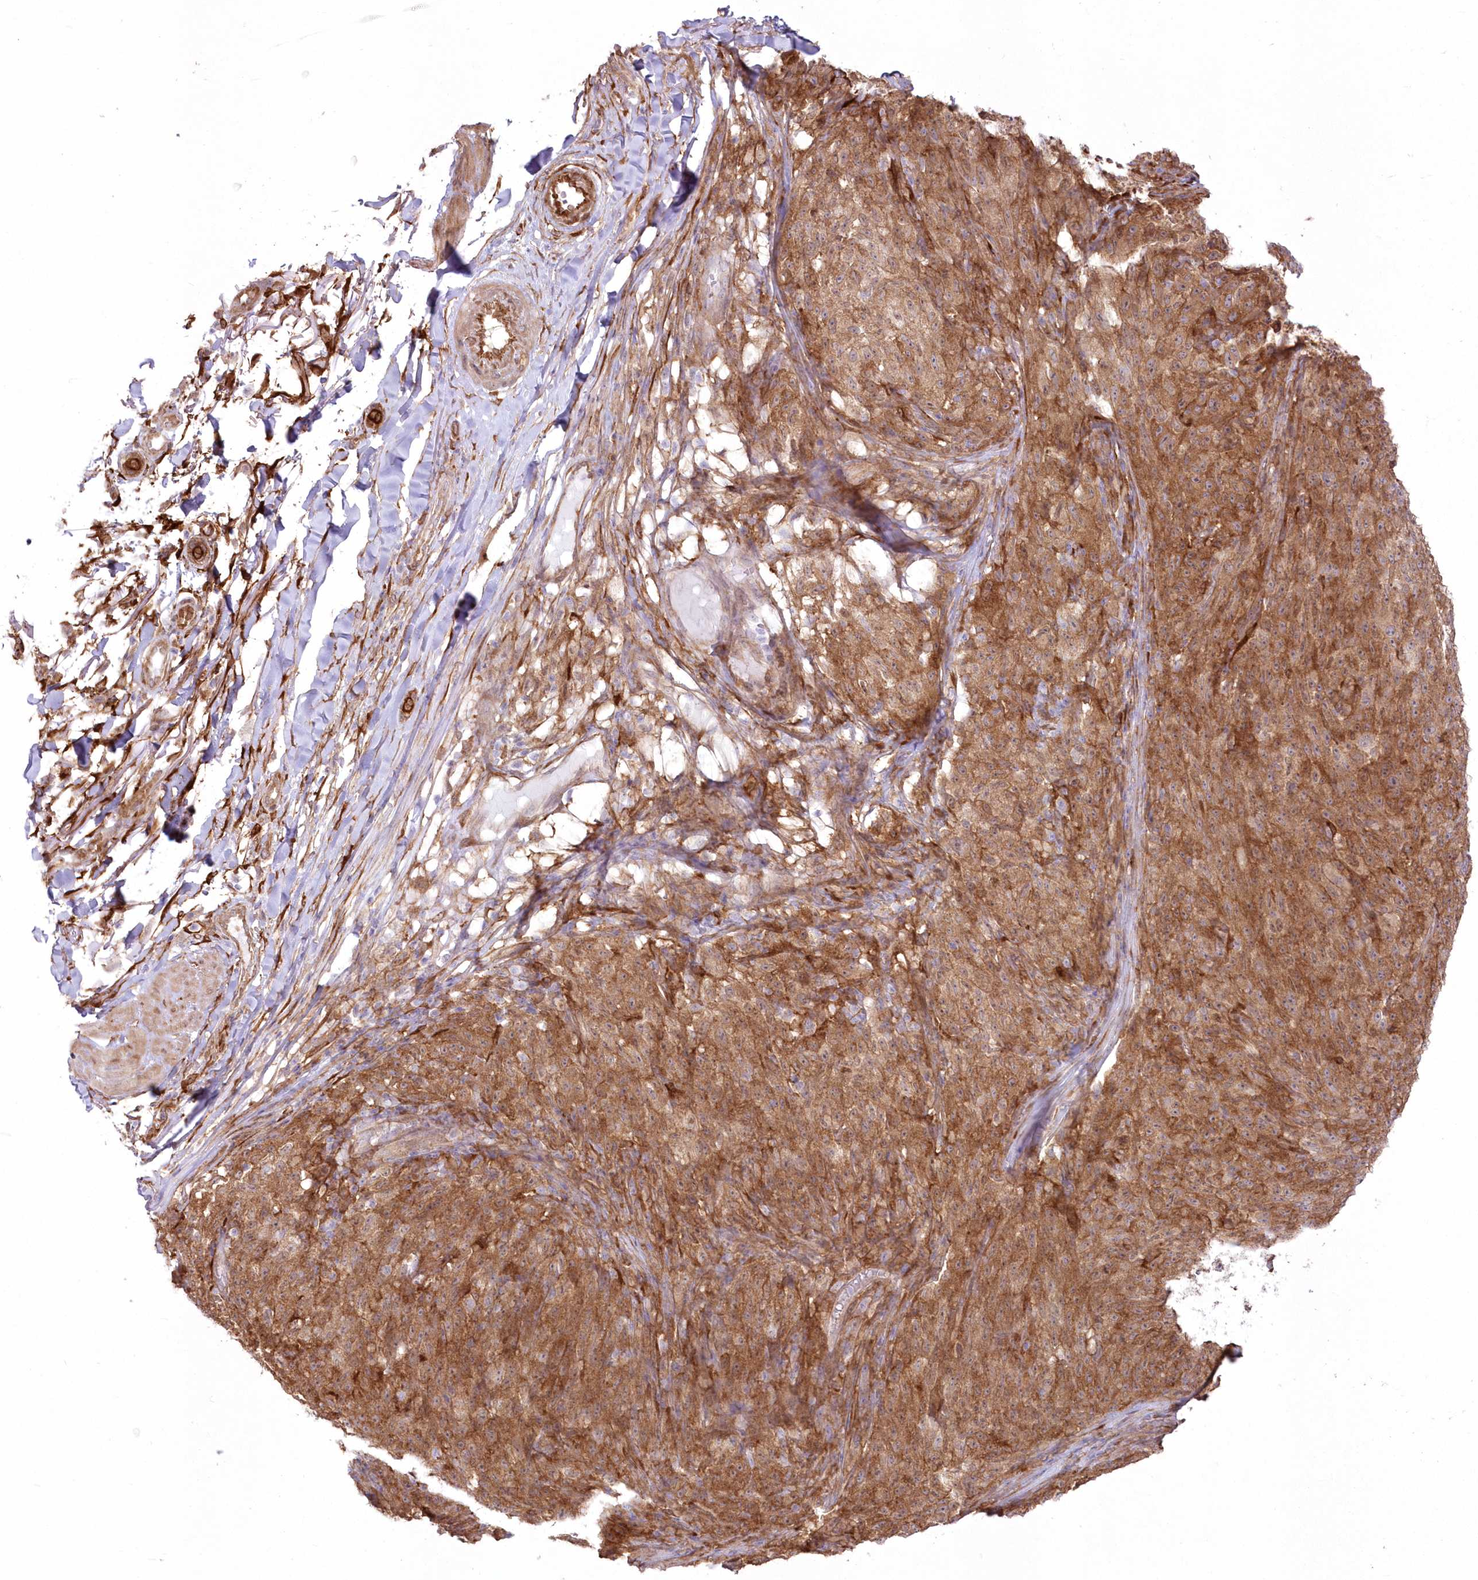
{"staining": {"intensity": "strong", "quantity": ">75%", "location": "cytoplasmic/membranous"}, "tissue": "melanoma", "cell_type": "Tumor cells", "image_type": "cancer", "snomed": [{"axis": "morphology", "description": "Malignant melanoma, NOS"}, {"axis": "topography", "description": "Skin"}], "caption": "Immunohistochemistry micrograph of neoplastic tissue: melanoma stained using immunohistochemistry (IHC) shows high levels of strong protein expression localized specifically in the cytoplasmic/membranous of tumor cells, appearing as a cytoplasmic/membranous brown color.", "gene": "SH3PXD2B", "patient": {"sex": "female", "age": 82}}